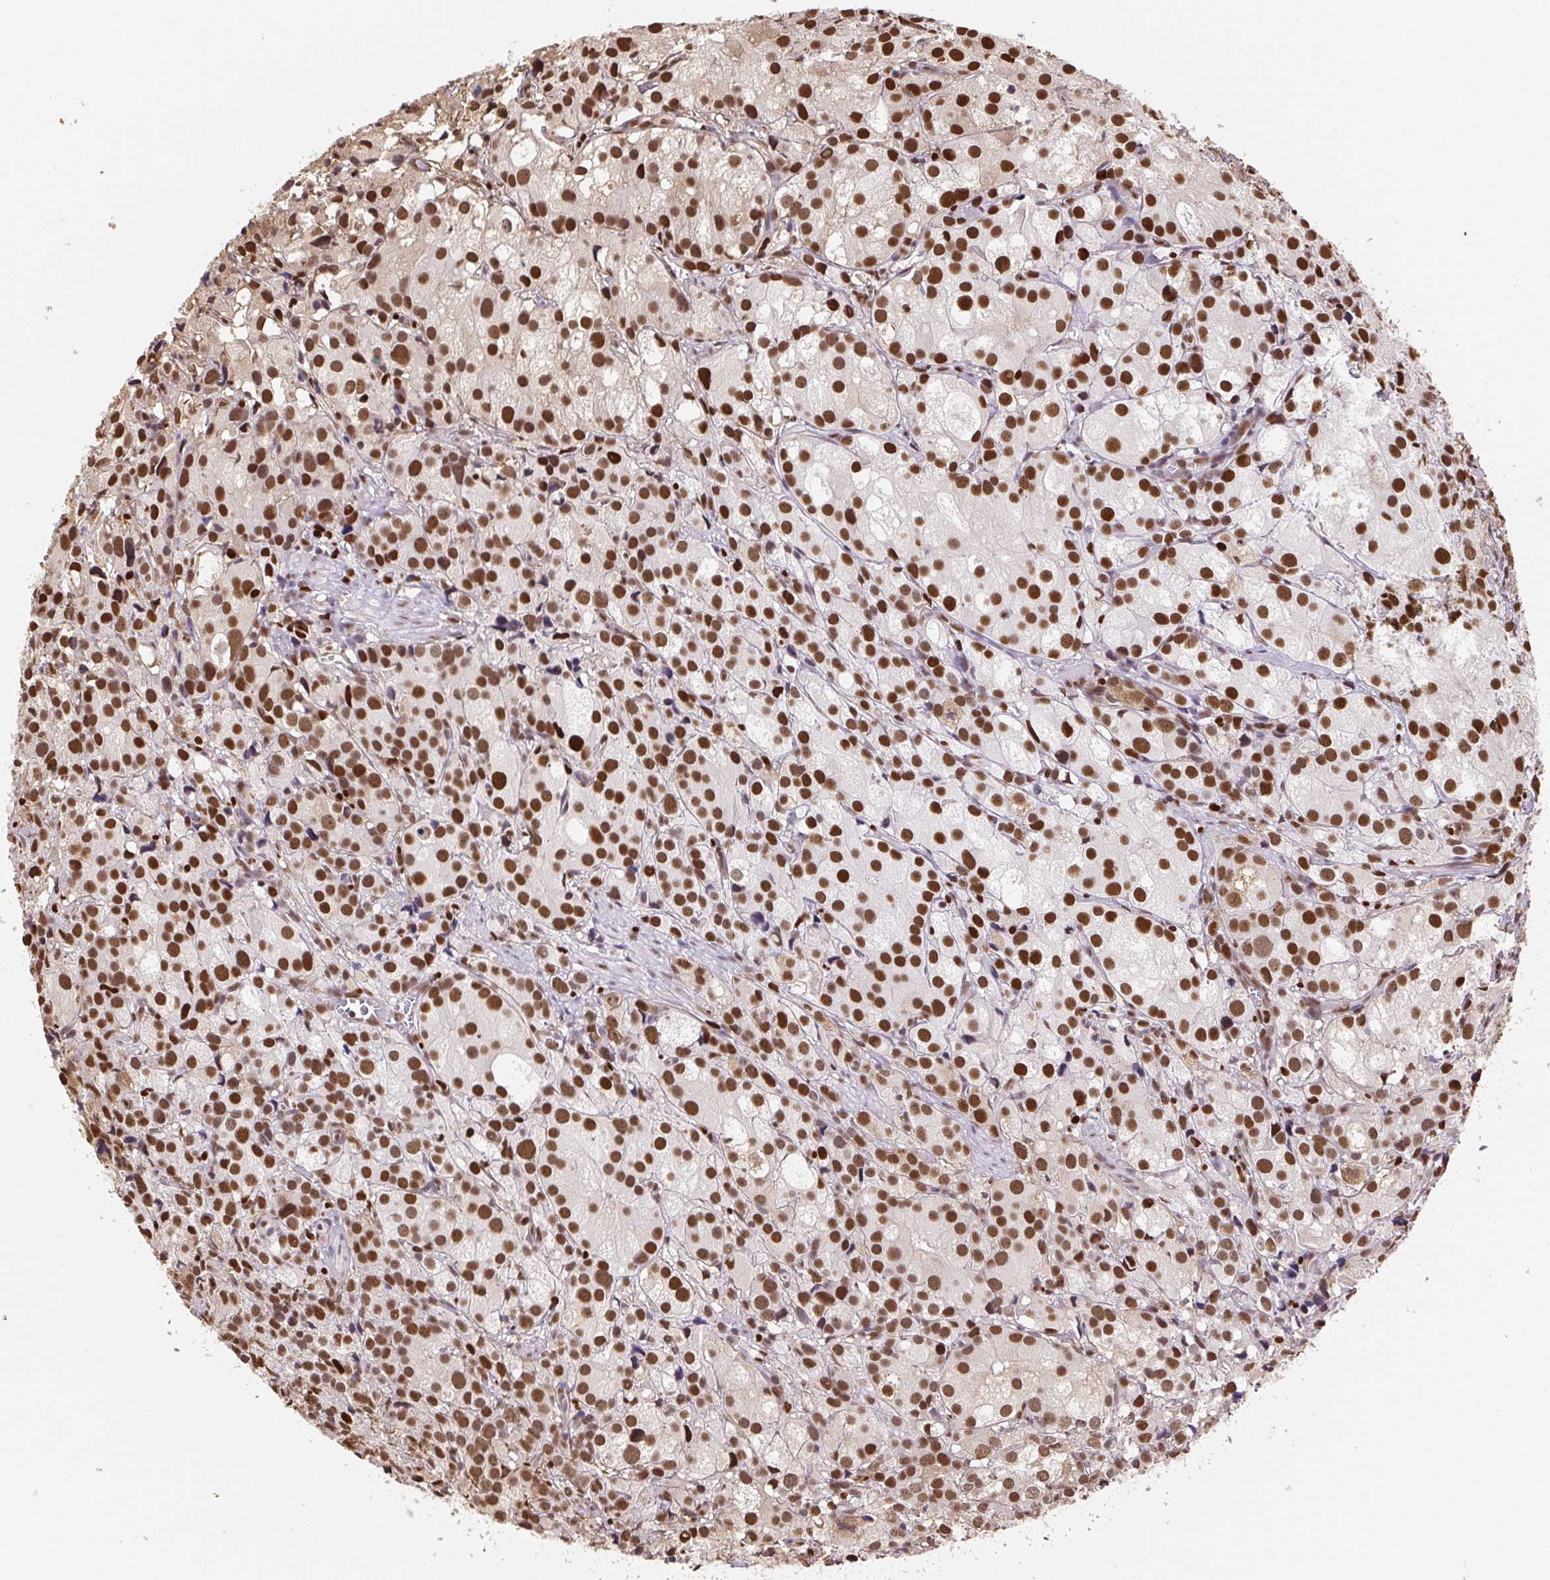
{"staining": {"intensity": "strong", "quantity": ">75%", "location": "nuclear"}, "tissue": "prostate cancer", "cell_type": "Tumor cells", "image_type": "cancer", "snomed": [{"axis": "morphology", "description": "Adenocarcinoma, High grade"}, {"axis": "topography", "description": "Prostate"}], "caption": "A high-resolution image shows immunohistochemistry staining of high-grade adenocarcinoma (prostate), which reveals strong nuclear expression in about >75% of tumor cells. Using DAB (3,3'-diaminobenzidine) (brown) and hematoxylin (blue) stains, captured at high magnification using brightfield microscopy.", "gene": "SET", "patient": {"sex": "male", "age": 86}}